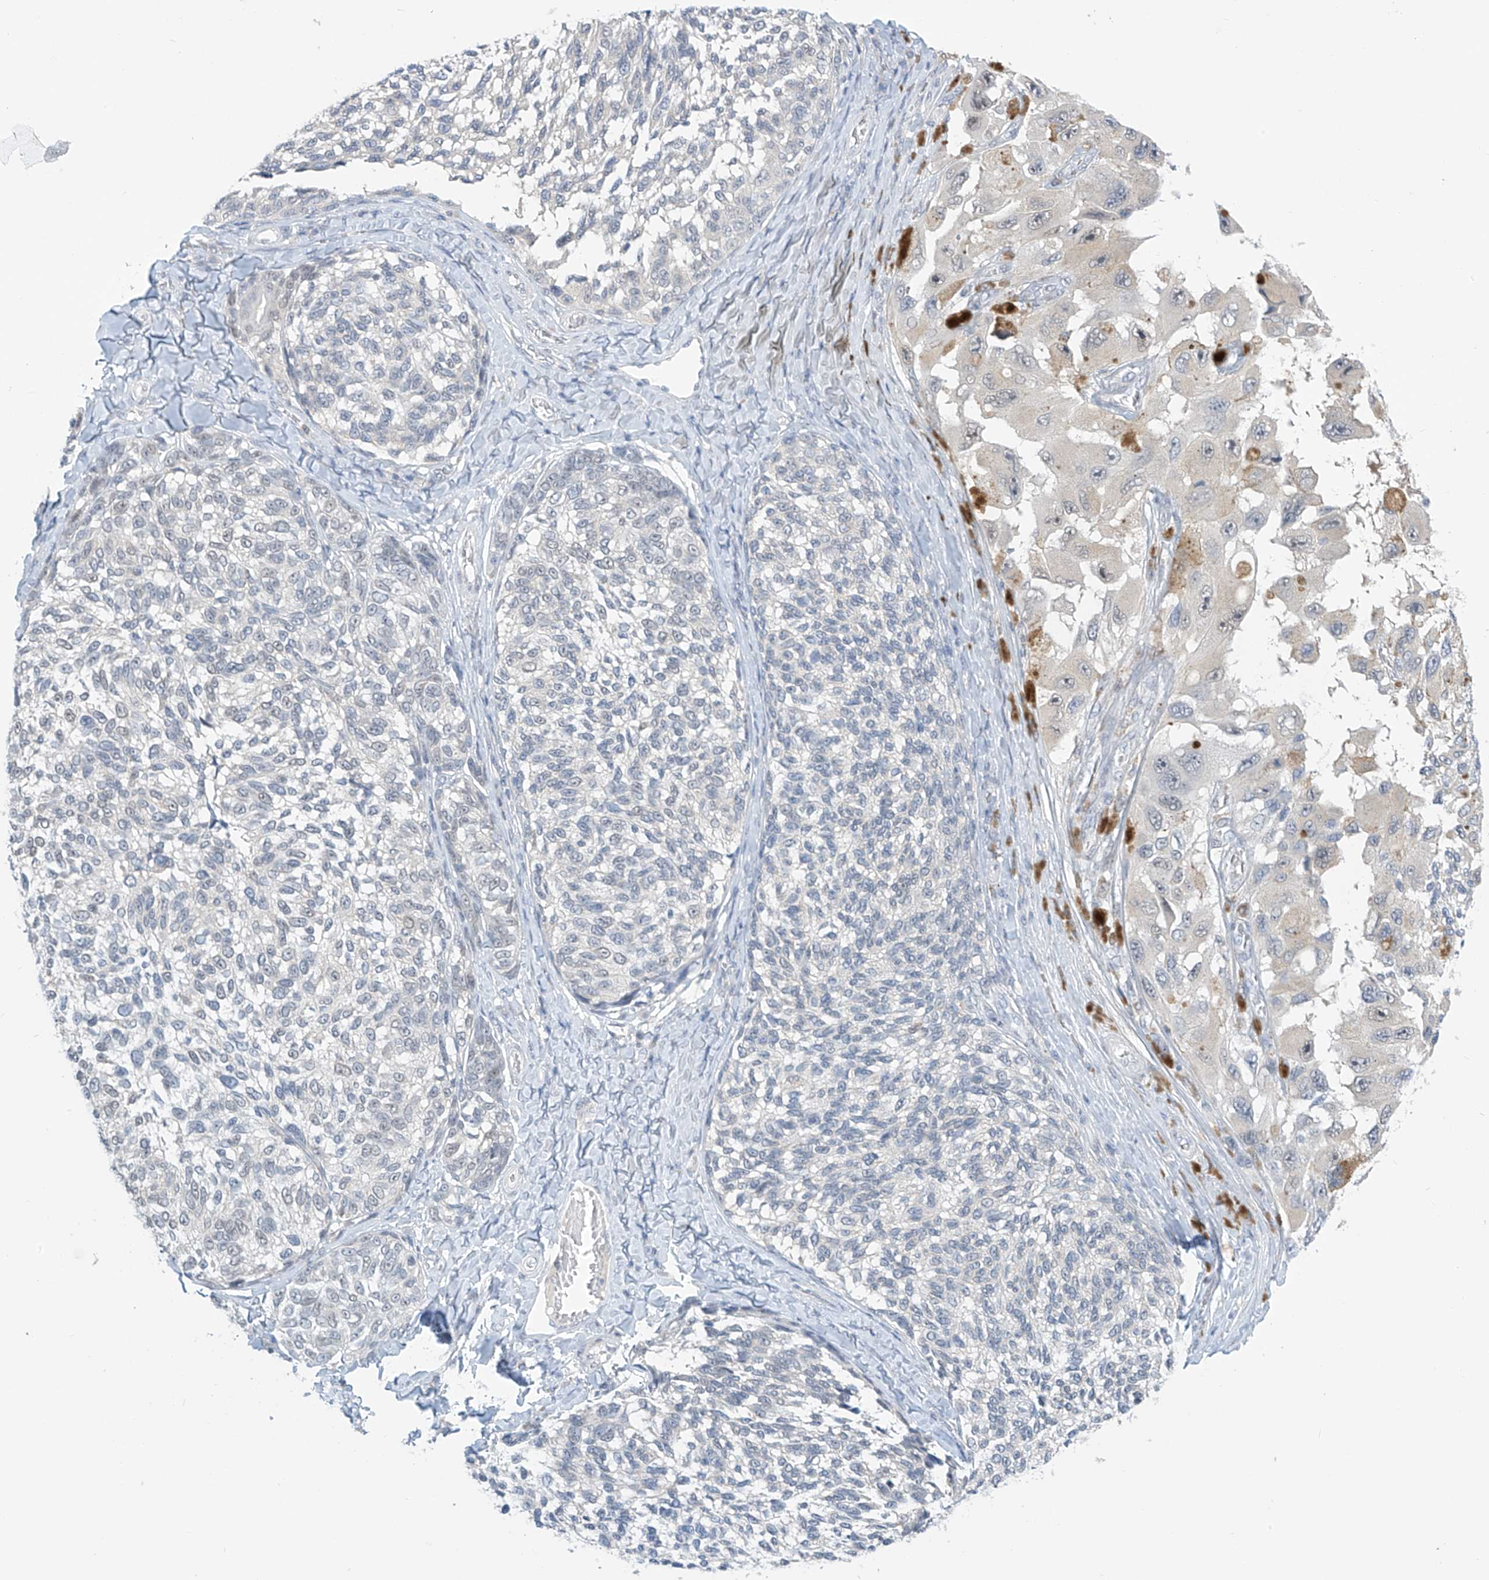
{"staining": {"intensity": "negative", "quantity": "none", "location": "none"}, "tissue": "melanoma", "cell_type": "Tumor cells", "image_type": "cancer", "snomed": [{"axis": "morphology", "description": "Malignant melanoma, NOS"}, {"axis": "topography", "description": "Skin"}], "caption": "Immunohistochemistry of melanoma shows no staining in tumor cells. (IHC, brightfield microscopy, high magnification).", "gene": "APLF", "patient": {"sex": "female", "age": 73}}